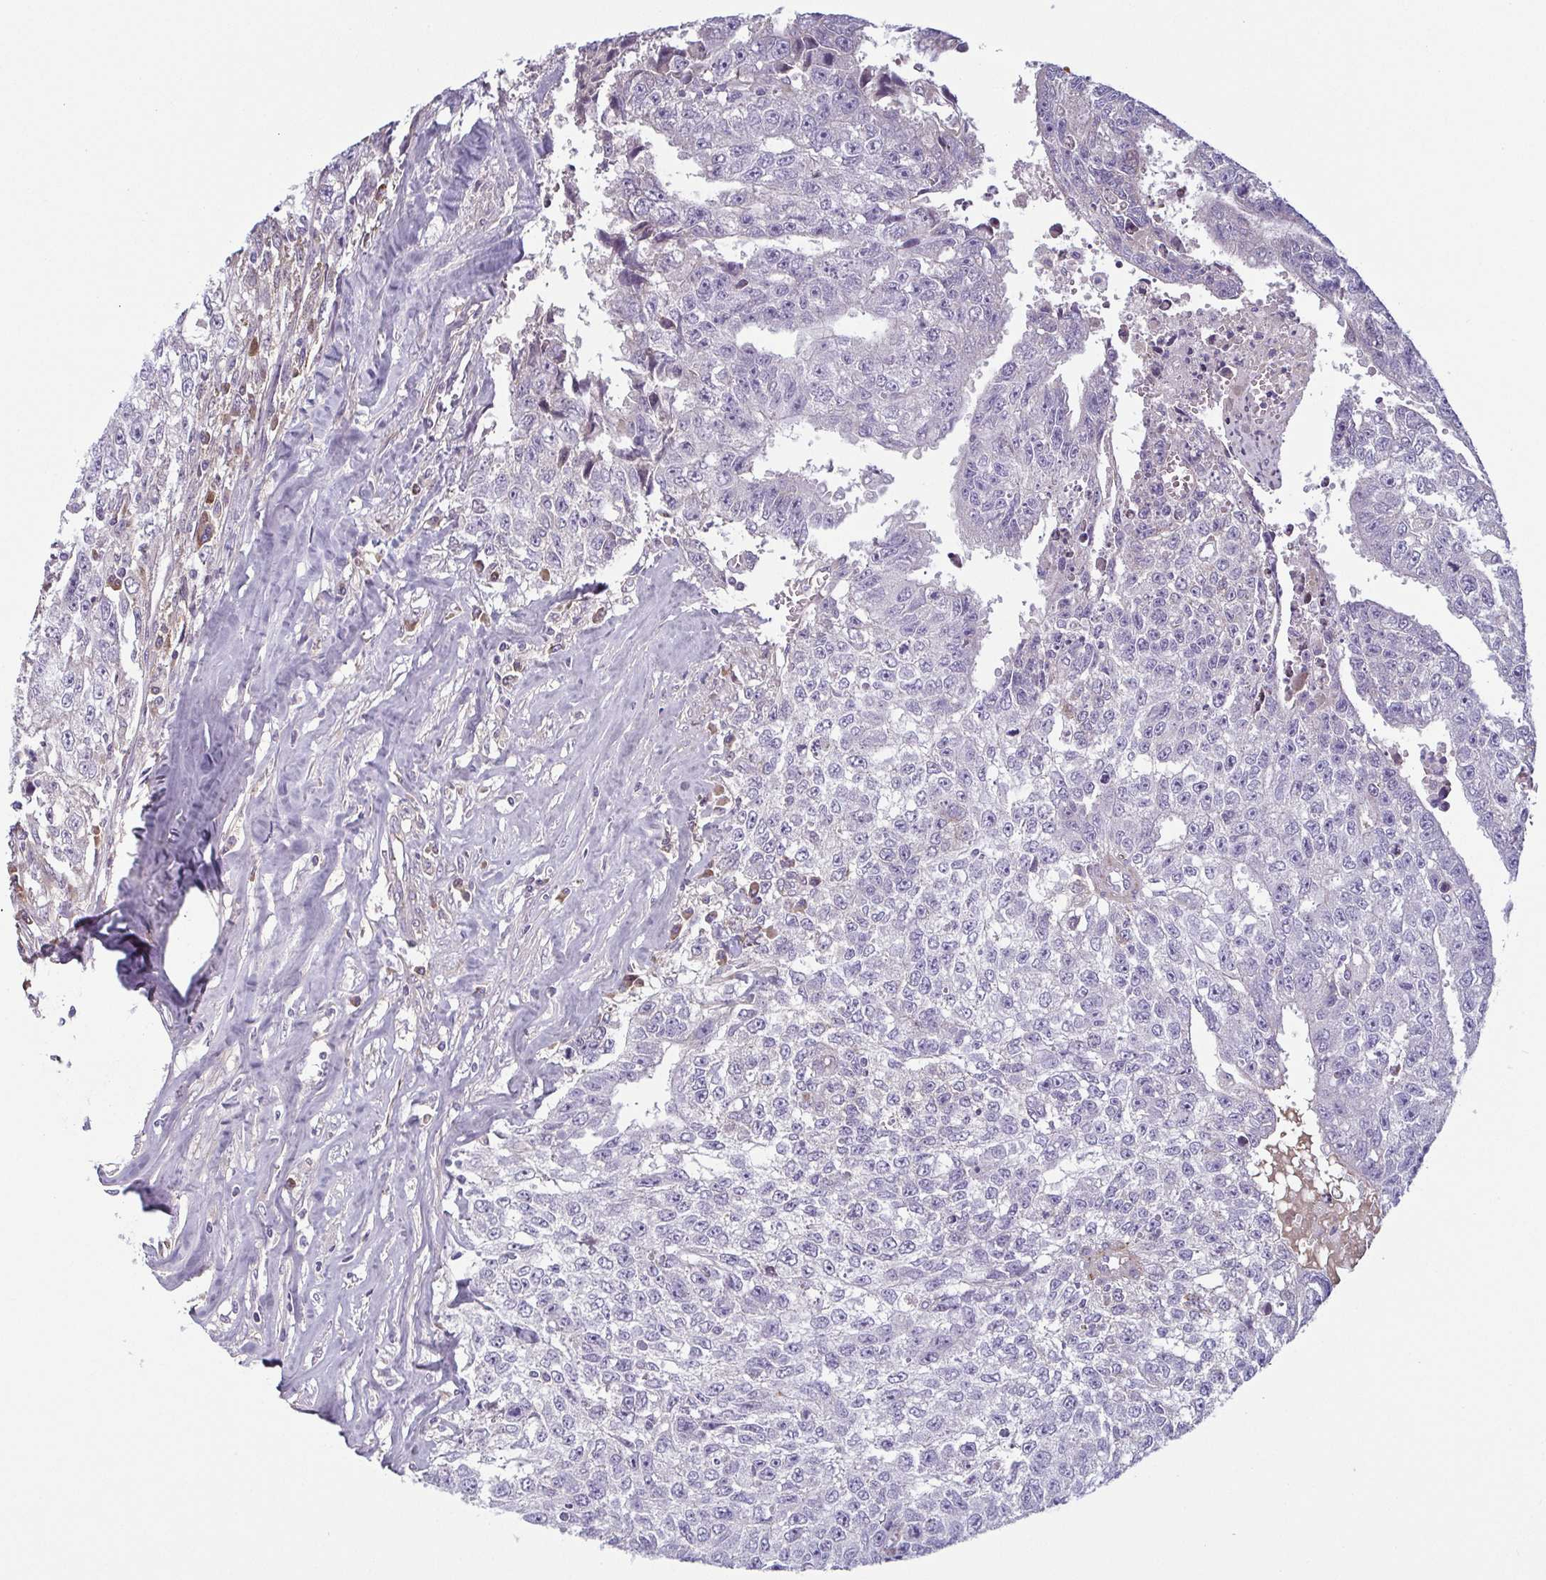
{"staining": {"intensity": "negative", "quantity": "none", "location": "none"}, "tissue": "testis cancer", "cell_type": "Tumor cells", "image_type": "cancer", "snomed": [{"axis": "morphology", "description": "Carcinoma, Embryonal, NOS"}, {"axis": "morphology", "description": "Teratoma, malignant, NOS"}, {"axis": "topography", "description": "Testis"}], "caption": "This is an immunohistochemistry photomicrograph of testis embryonal carcinoma. There is no staining in tumor cells.", "gene": "ECM1", "patient": {"sex": "male", "age": 24}}